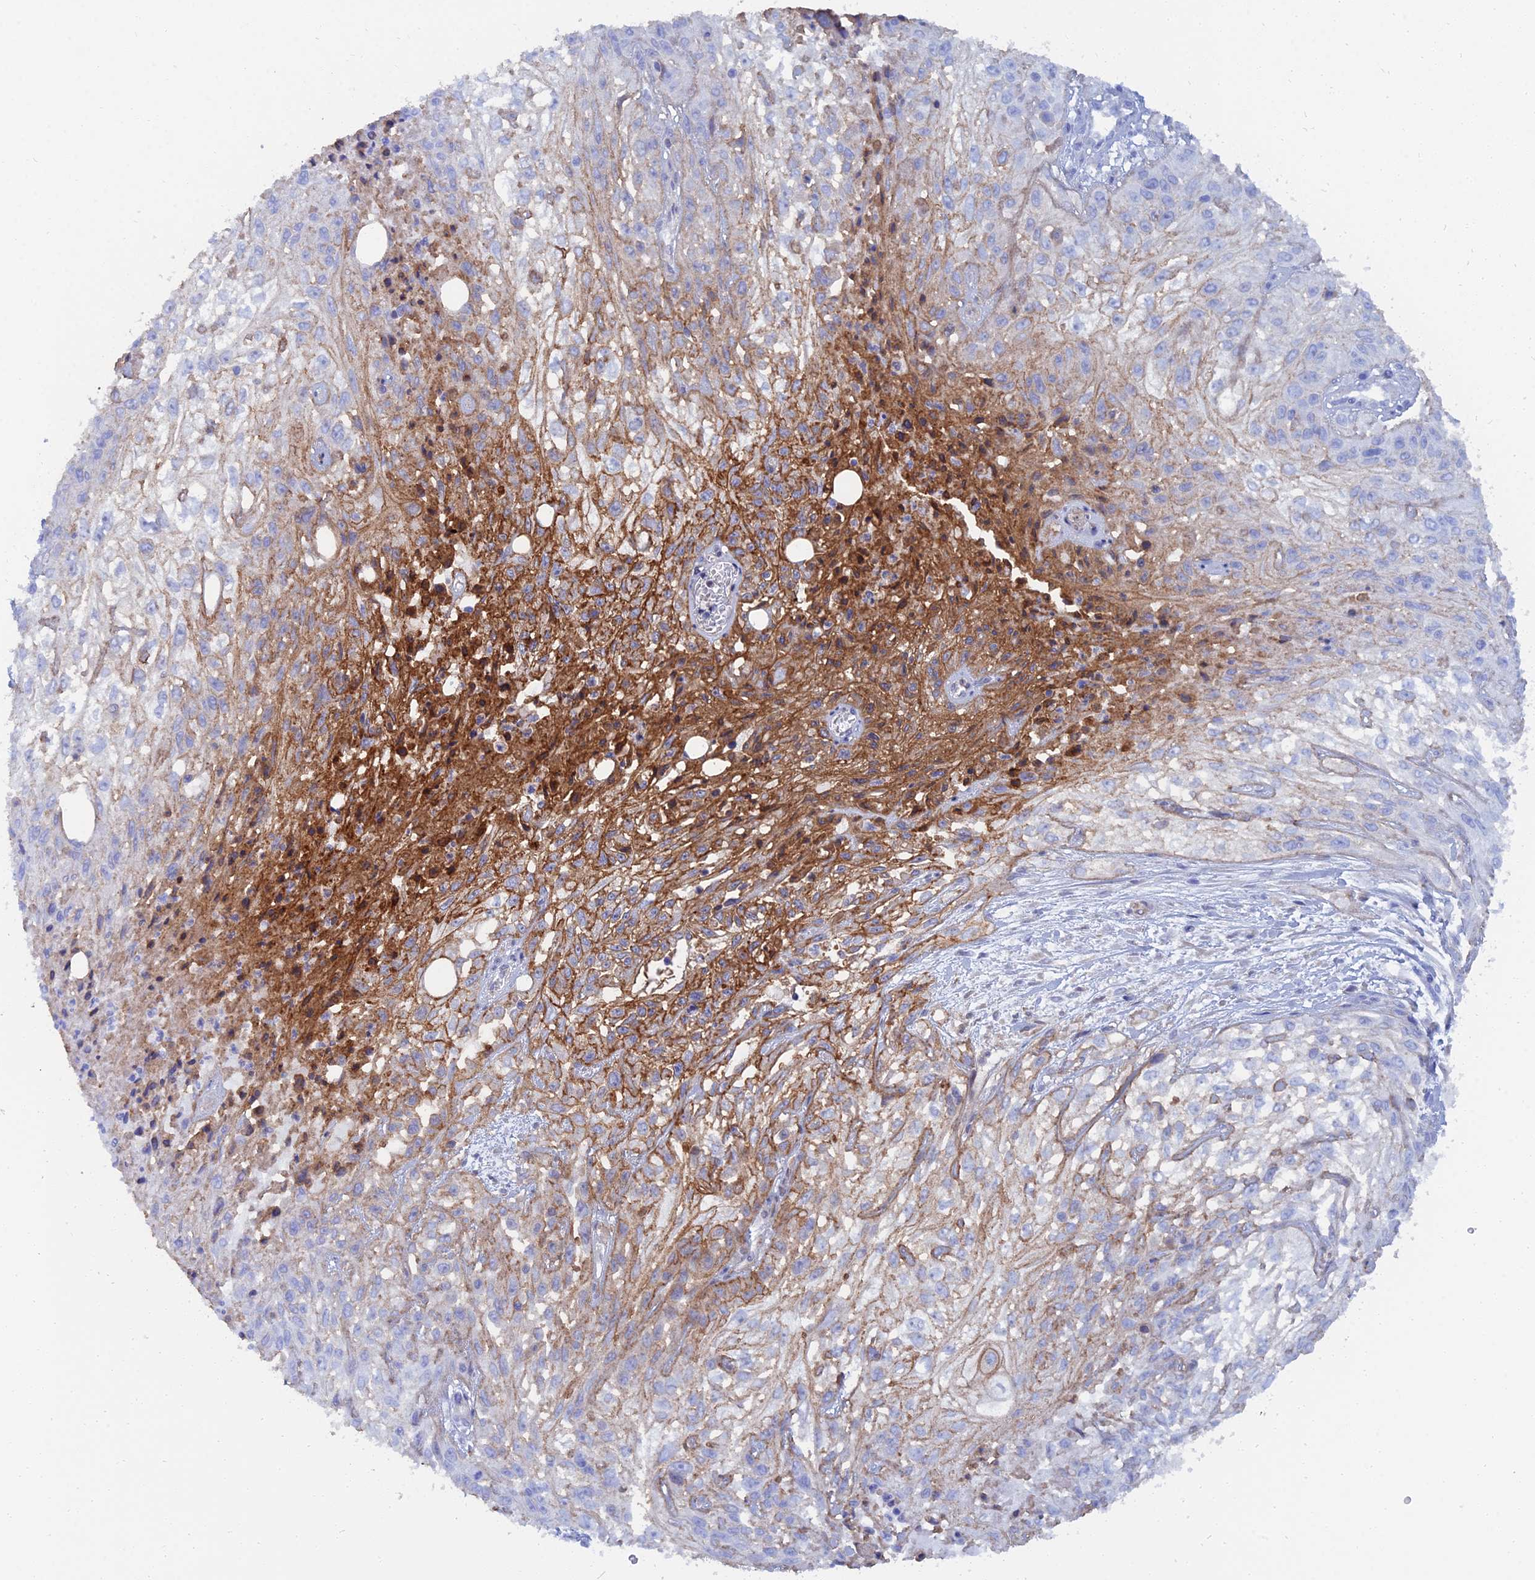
{"staining": {"intensity": "moderate", "quantity": "25%-75%", "location": "cytoplasmic/membranous"}, "tissue": "skin cancer", "cell_type": "Tumor cells", "image_type": "cancer", "snomed": [{"axis": "morphology", "description": "Squamous cell carcinoma, NOS"}, {"axis": "morphology", "description": "Squamous cell carcinoma, metastatic, NOS"}, {"axis": "topography", "description": "Skin"}, {"axis": "topography", "description": "Lymph node"}], "caption": "This is an image of immunohistochemistry staining of skin cancer, which shows moderate positivity in the cytoplasmic/membranous of tumor cells.", "gene": "TRIM43B", "patient": {"sex": "male", "age": 75}}